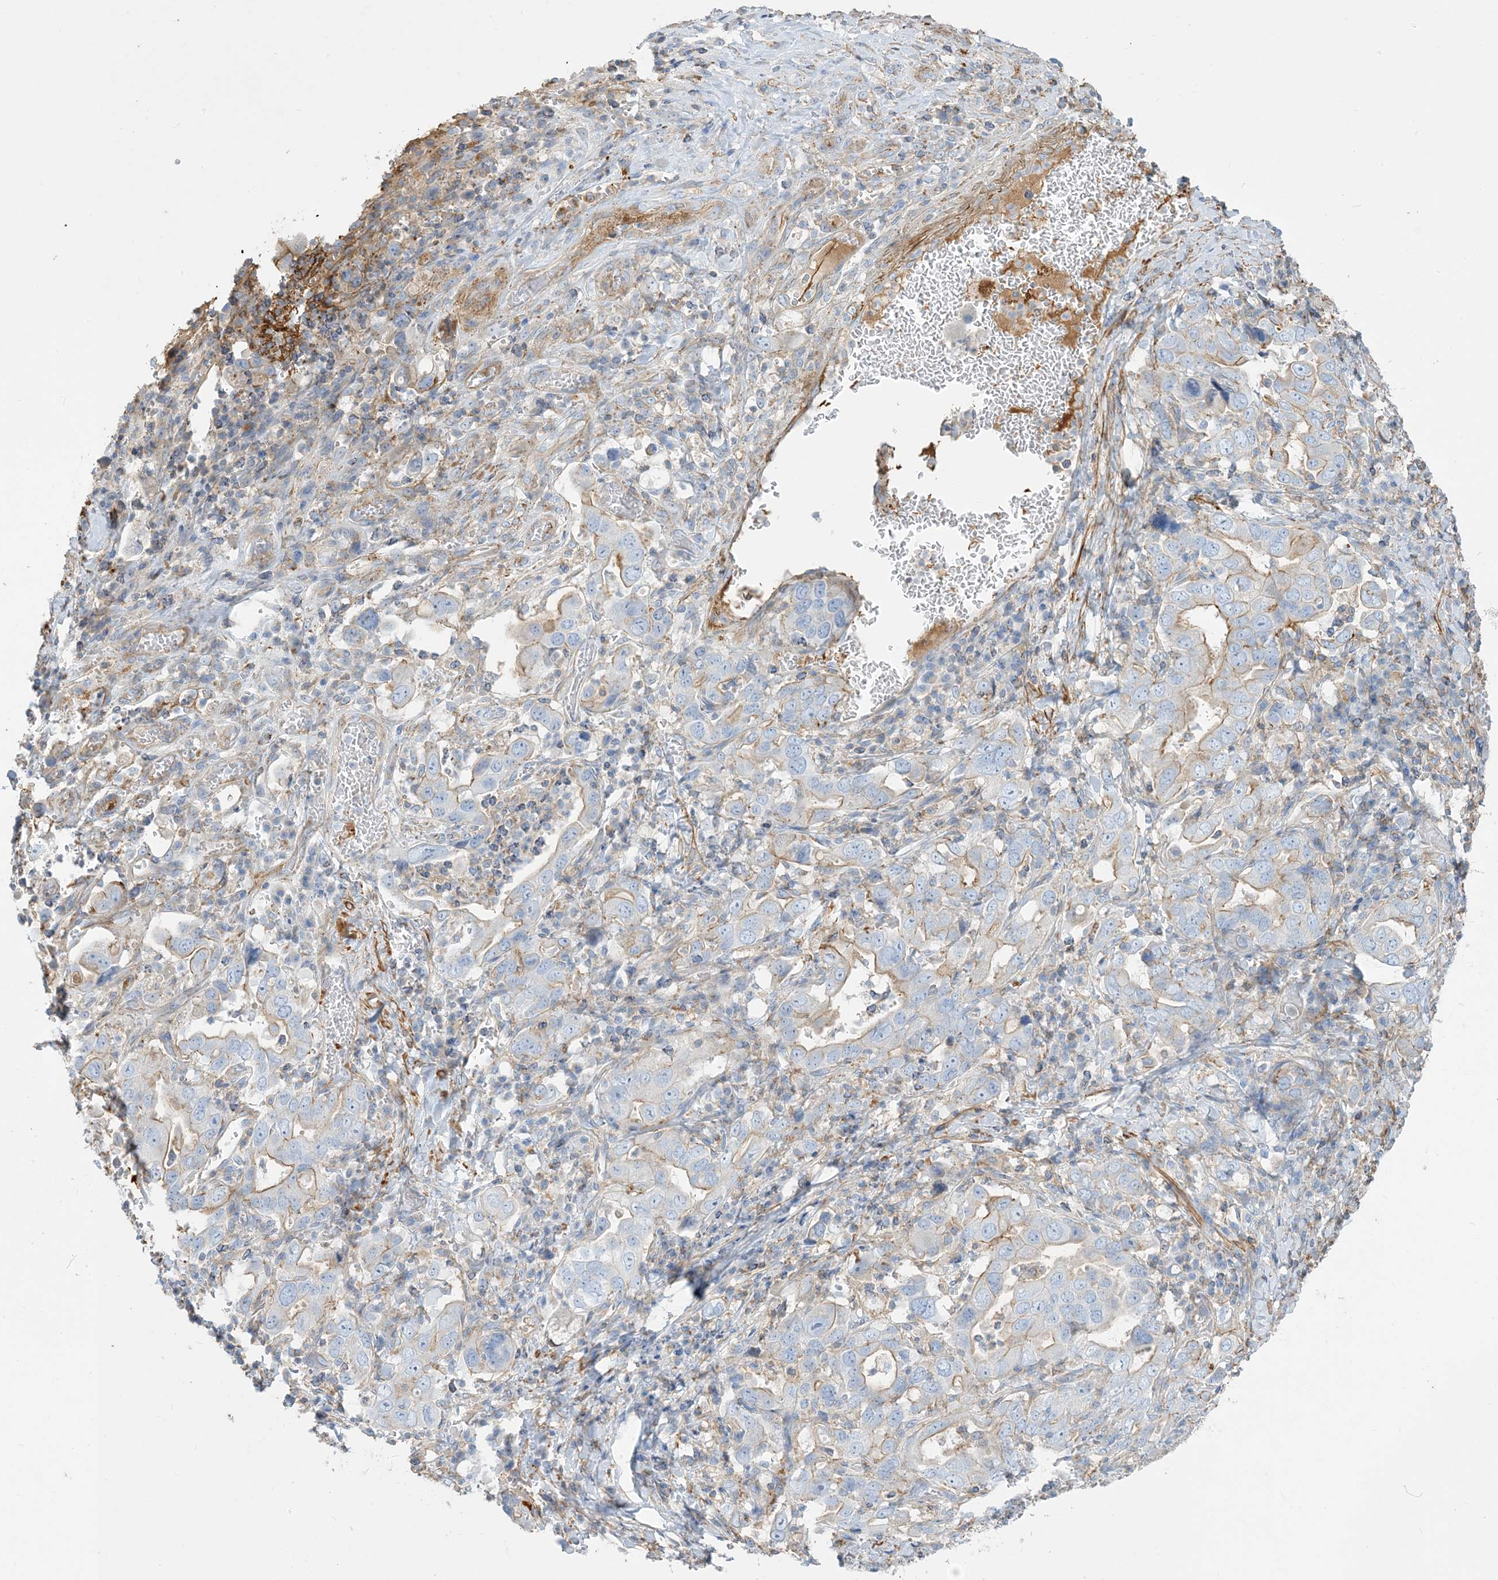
{"staining": {"intensity": "weak", "quantity": "<25%", "location": "cytoplasmic/membranous"}, "tissue": "stomach cancer", "cell_type": "Tumor cells", "image_type": "cancer", "snomed": [{"axis": "morphology", "description": "Adenocarcinoma, NOS"}, {"axis": "topography", "description": "Stomach, upper"}], "caption": "Histopathology image shows no significant protein positivity in tumor cells of stomach adenocarcinoma.", "gene": "GTF3C2", "patient": {"sex": "male", "age": 62}}